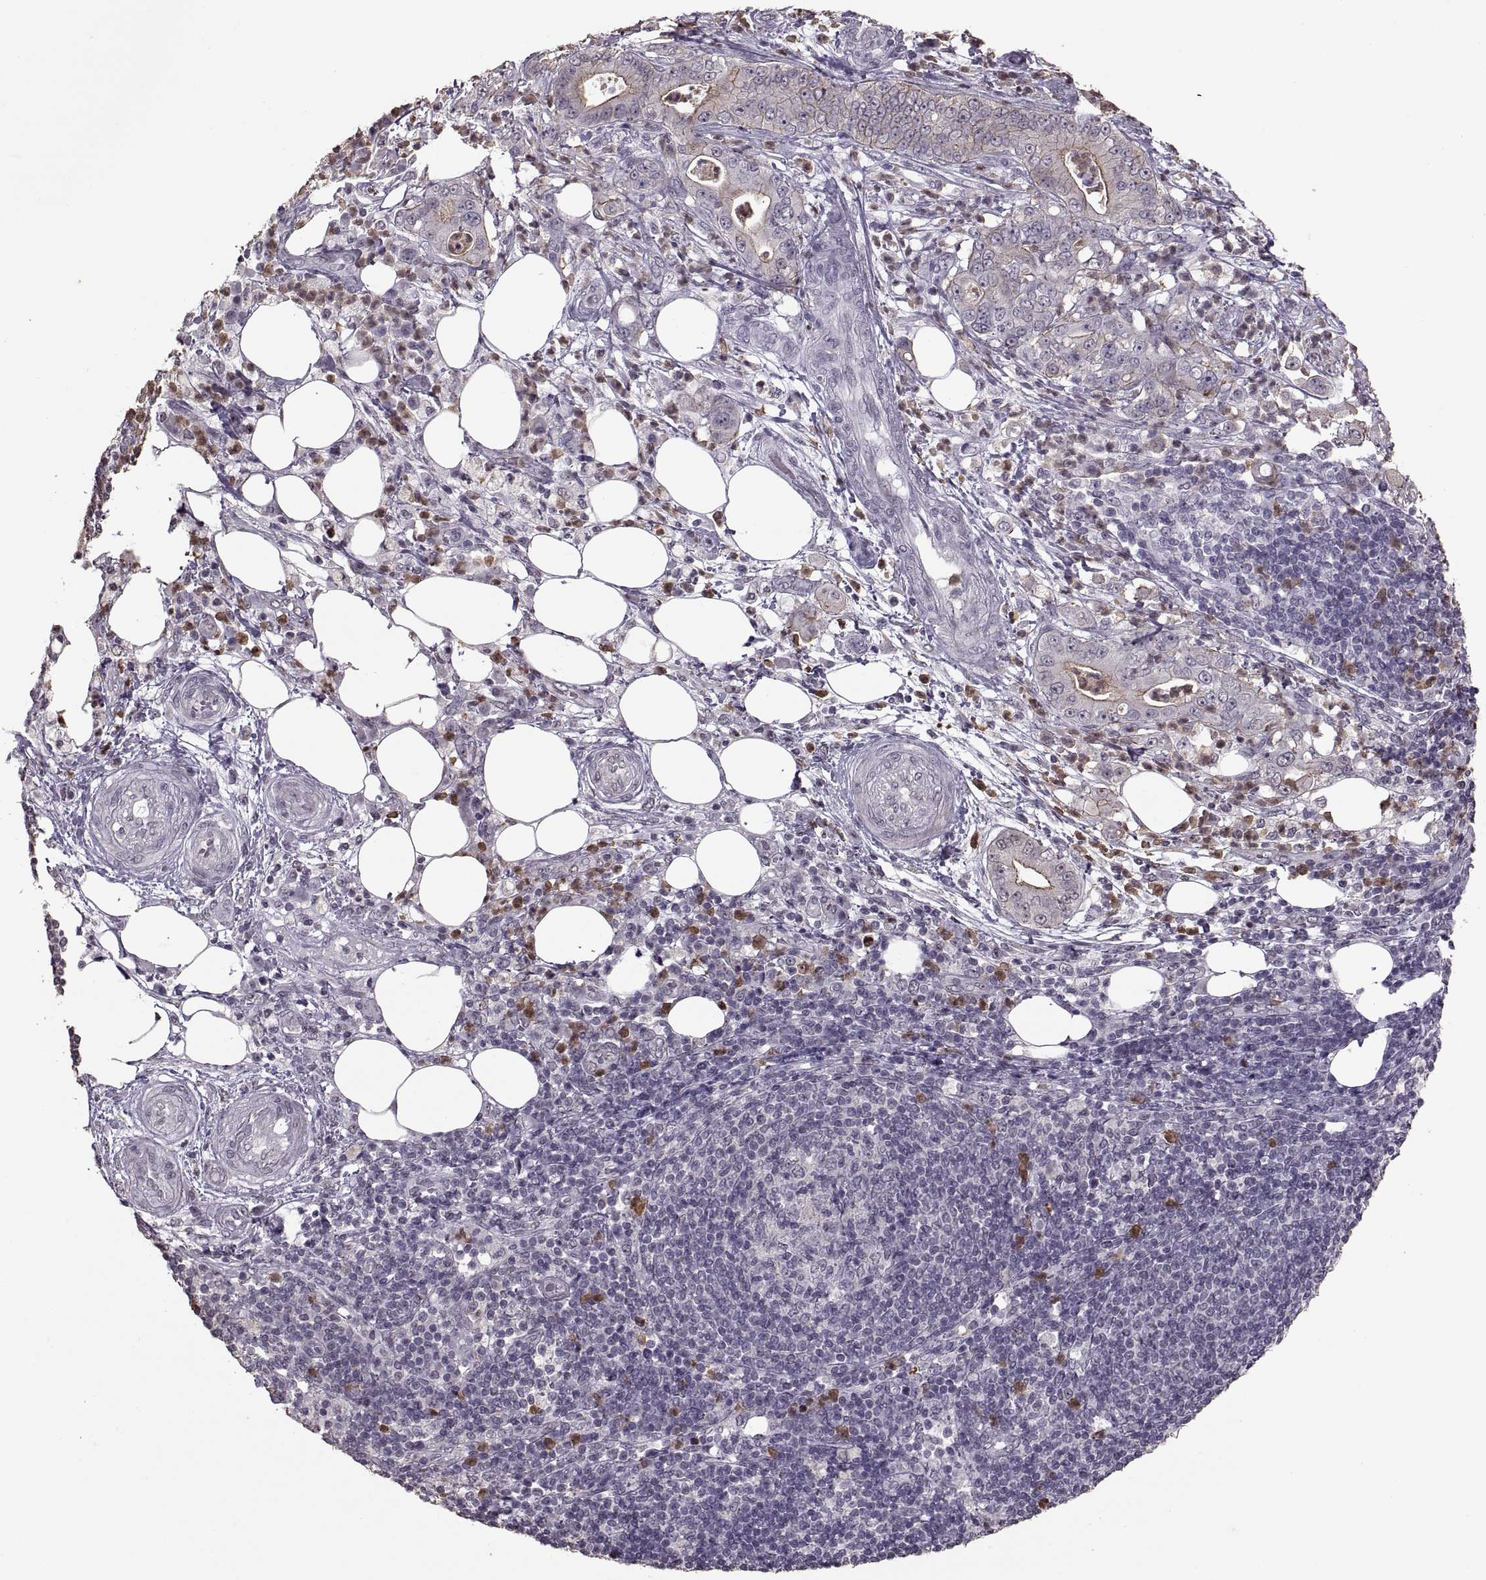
{"staining": {"intensity": "moderate", "quantity": "<25%", "location": "cytoplasmic/membranous,nuclear"}, "tissue": "pancreatic cancer", "cell_type": "Tumor cells", "image_type": "cancer", "snomed": [{"axis": "morphology", "description": "Adenocarcinoma, NOS"}, {"axis": "topography", "description": "Pancreas"}], "caption": "A histopathology image of human pancreatic cancer (adenocarcinoma) stained for a protein exhibits moderate cytoplasmic/membranous and nuclear brown staining in tumor cells. The protein of interest is stained brown, and the nuclei are stained in blue (DAB IHC with brightfield microscopy, high magnification).", "gene": "PALS1", "patient": {"sex": "male", "age": 71}}